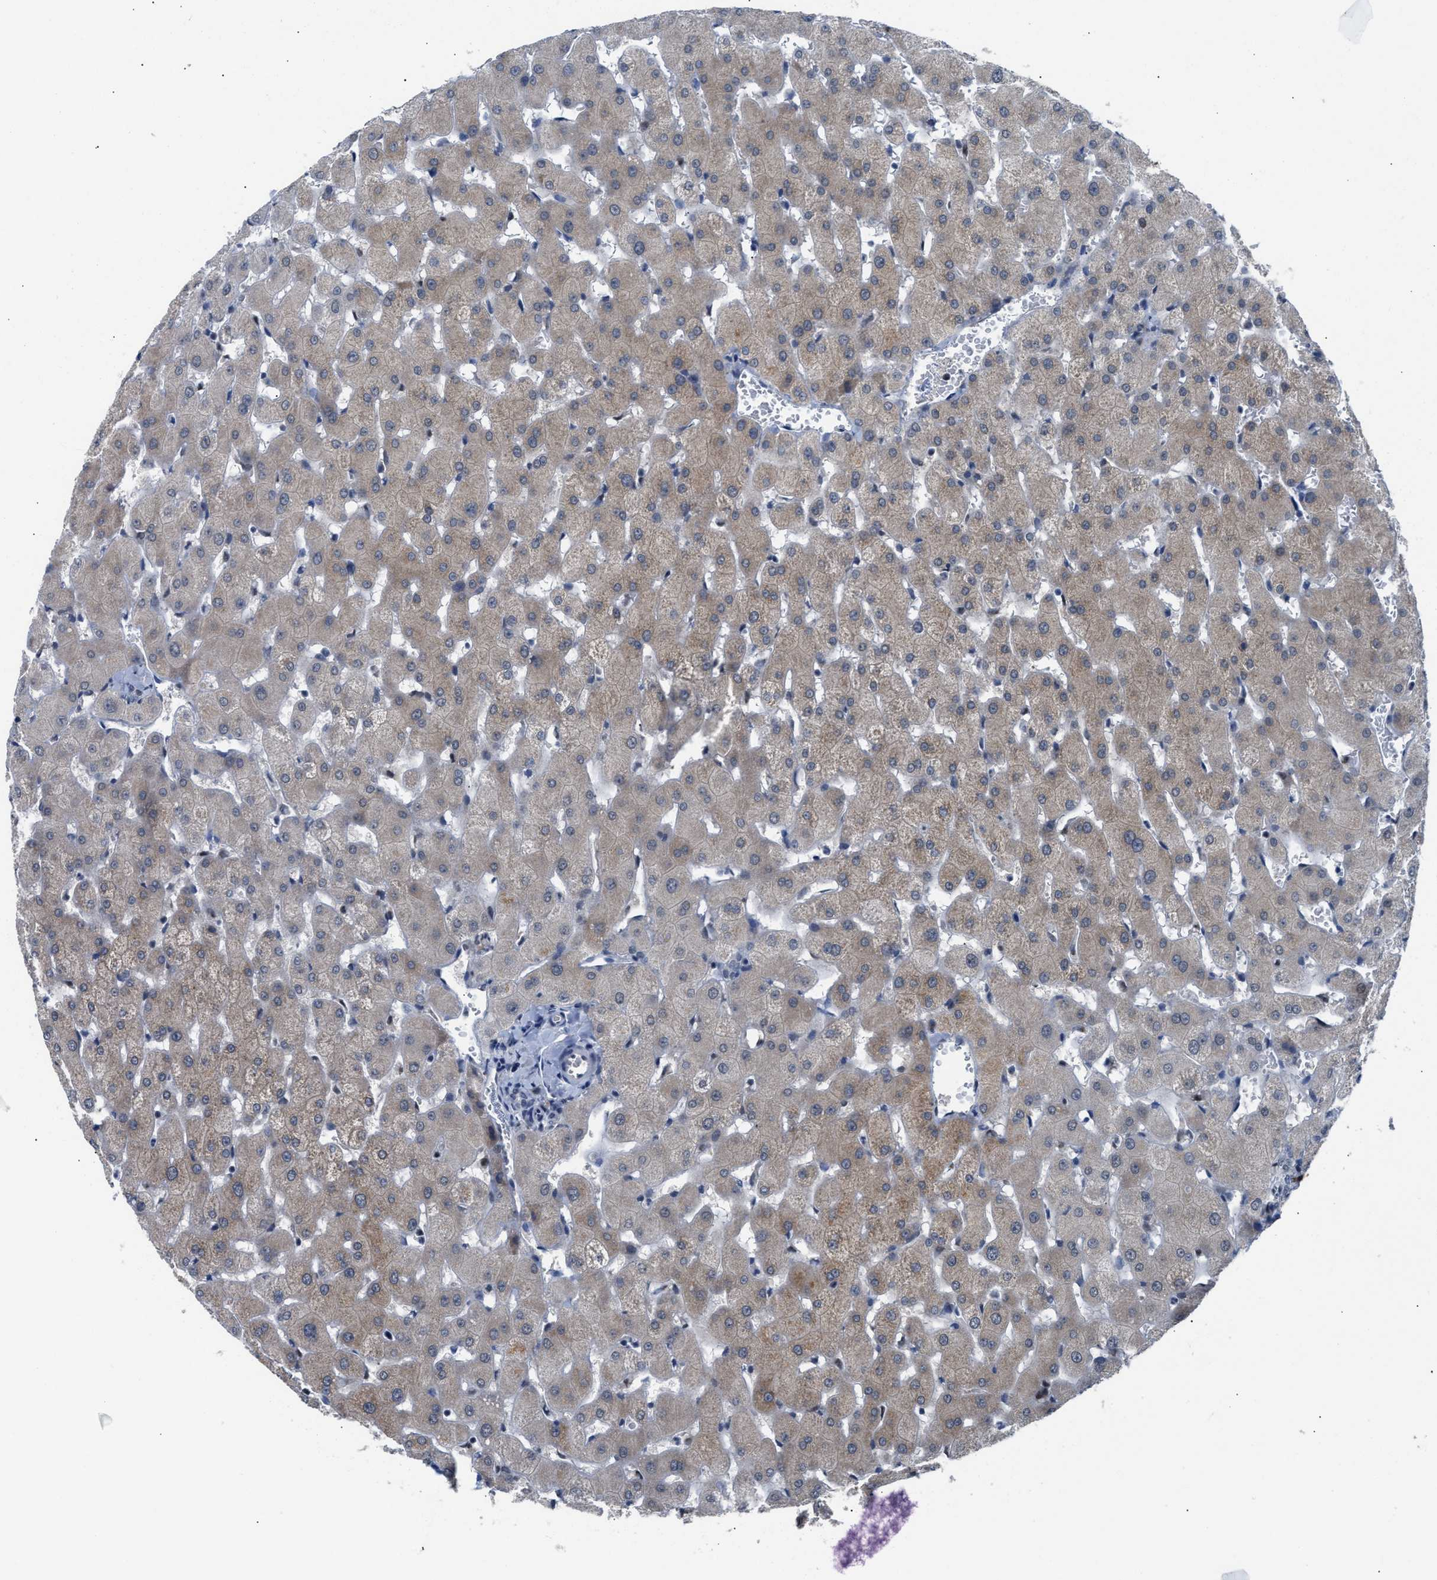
{"staining": {"intensity": "negative", "quantity": "none", "location": "none"}, "tissue": "liver", "cell_type": "Cholangiocytes", "image_type": "normal", "snomed": [{"axis": "morphology", "description": "Normal tissue, NOS"}, {"axis": "topography", "description": "Liver"}], "caption": "Image shows no protein positivity in cholangiocytes of benign liver.", "gene": "TXNRD3", "patient": {"sex": "female", "age": 63}}